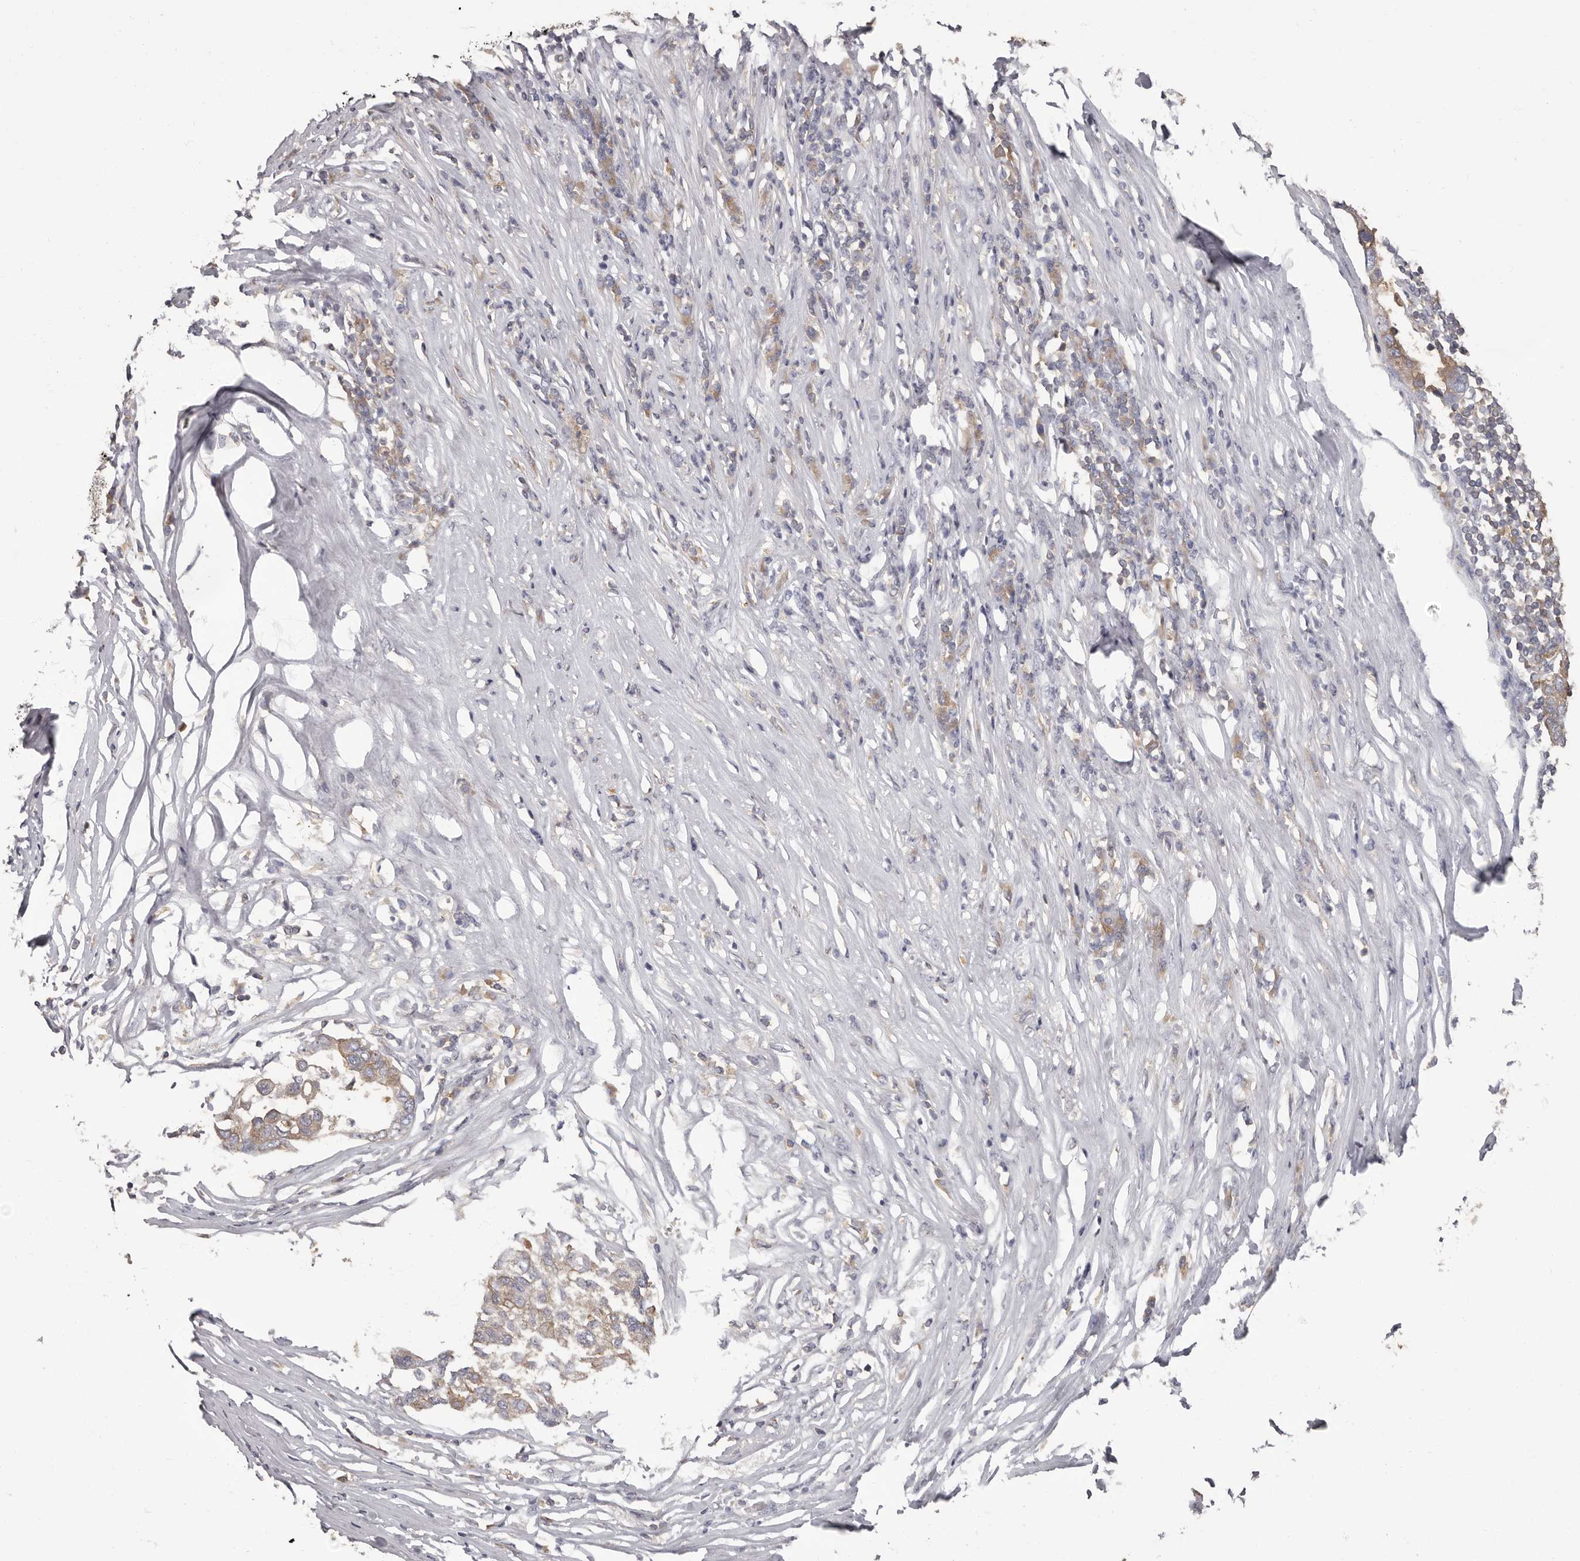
{"staining": {"intensity": "moderate", "quantity": ">75%", "location": "cytoplasmic/membranous"}, "tissue": "pancreatic cancer", "cell_type": "Tumor cells", "image_type": "cancer", "snomed": [{"axis": "morphology", "description": "Adenocarcinoma, NOS"}, {"axis": "topography", "description": "Pancreas"}], "caption": "About >75% of tumor cells in human adenocarcinoma (pancreatic) display moderate cytoplasmic/membranous protein positivity as visualized by brown immunohistochemical staining.", "gene": "APEH", "patient": {"sex": "female", "age": 61}}